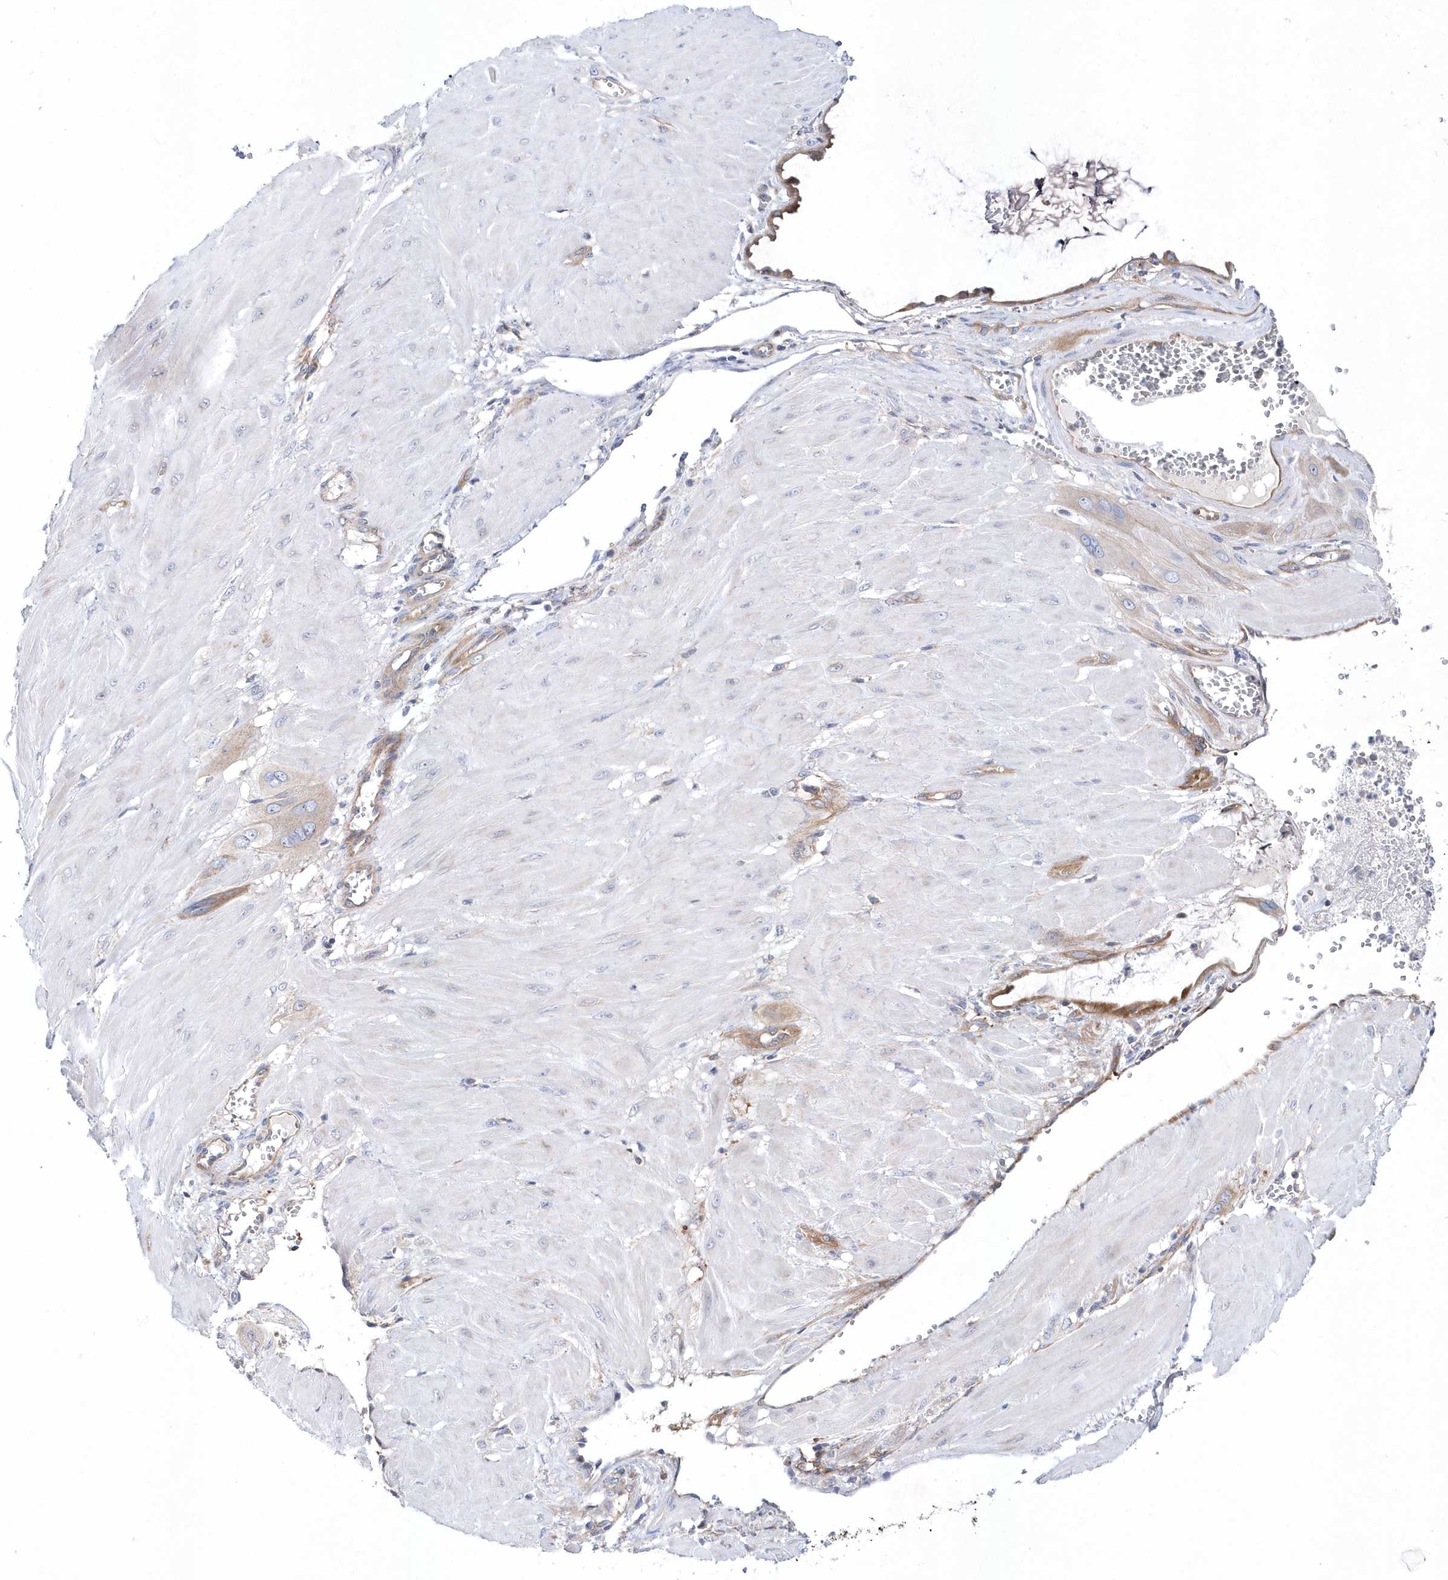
{"staining": {"intensity": "weak", "quantity": "<25%", "location": "cytoplasmic/membranous"}, "tissue": "cervical cancer", "cell_type": "Tumor cells", "image_type": "cancer", "snomed": [{"axis": "morphology", "description": "Squamous cell carcinoma, NOS"}, {"axis": "topography", "description": "Cervix"}], "caption": "Image shows no significant protein staining in tumor cells of cervical cancer (squamous cell carcinoma).", "gene": "JKAMP", "patient": {"sex": "female", "age": 34}}